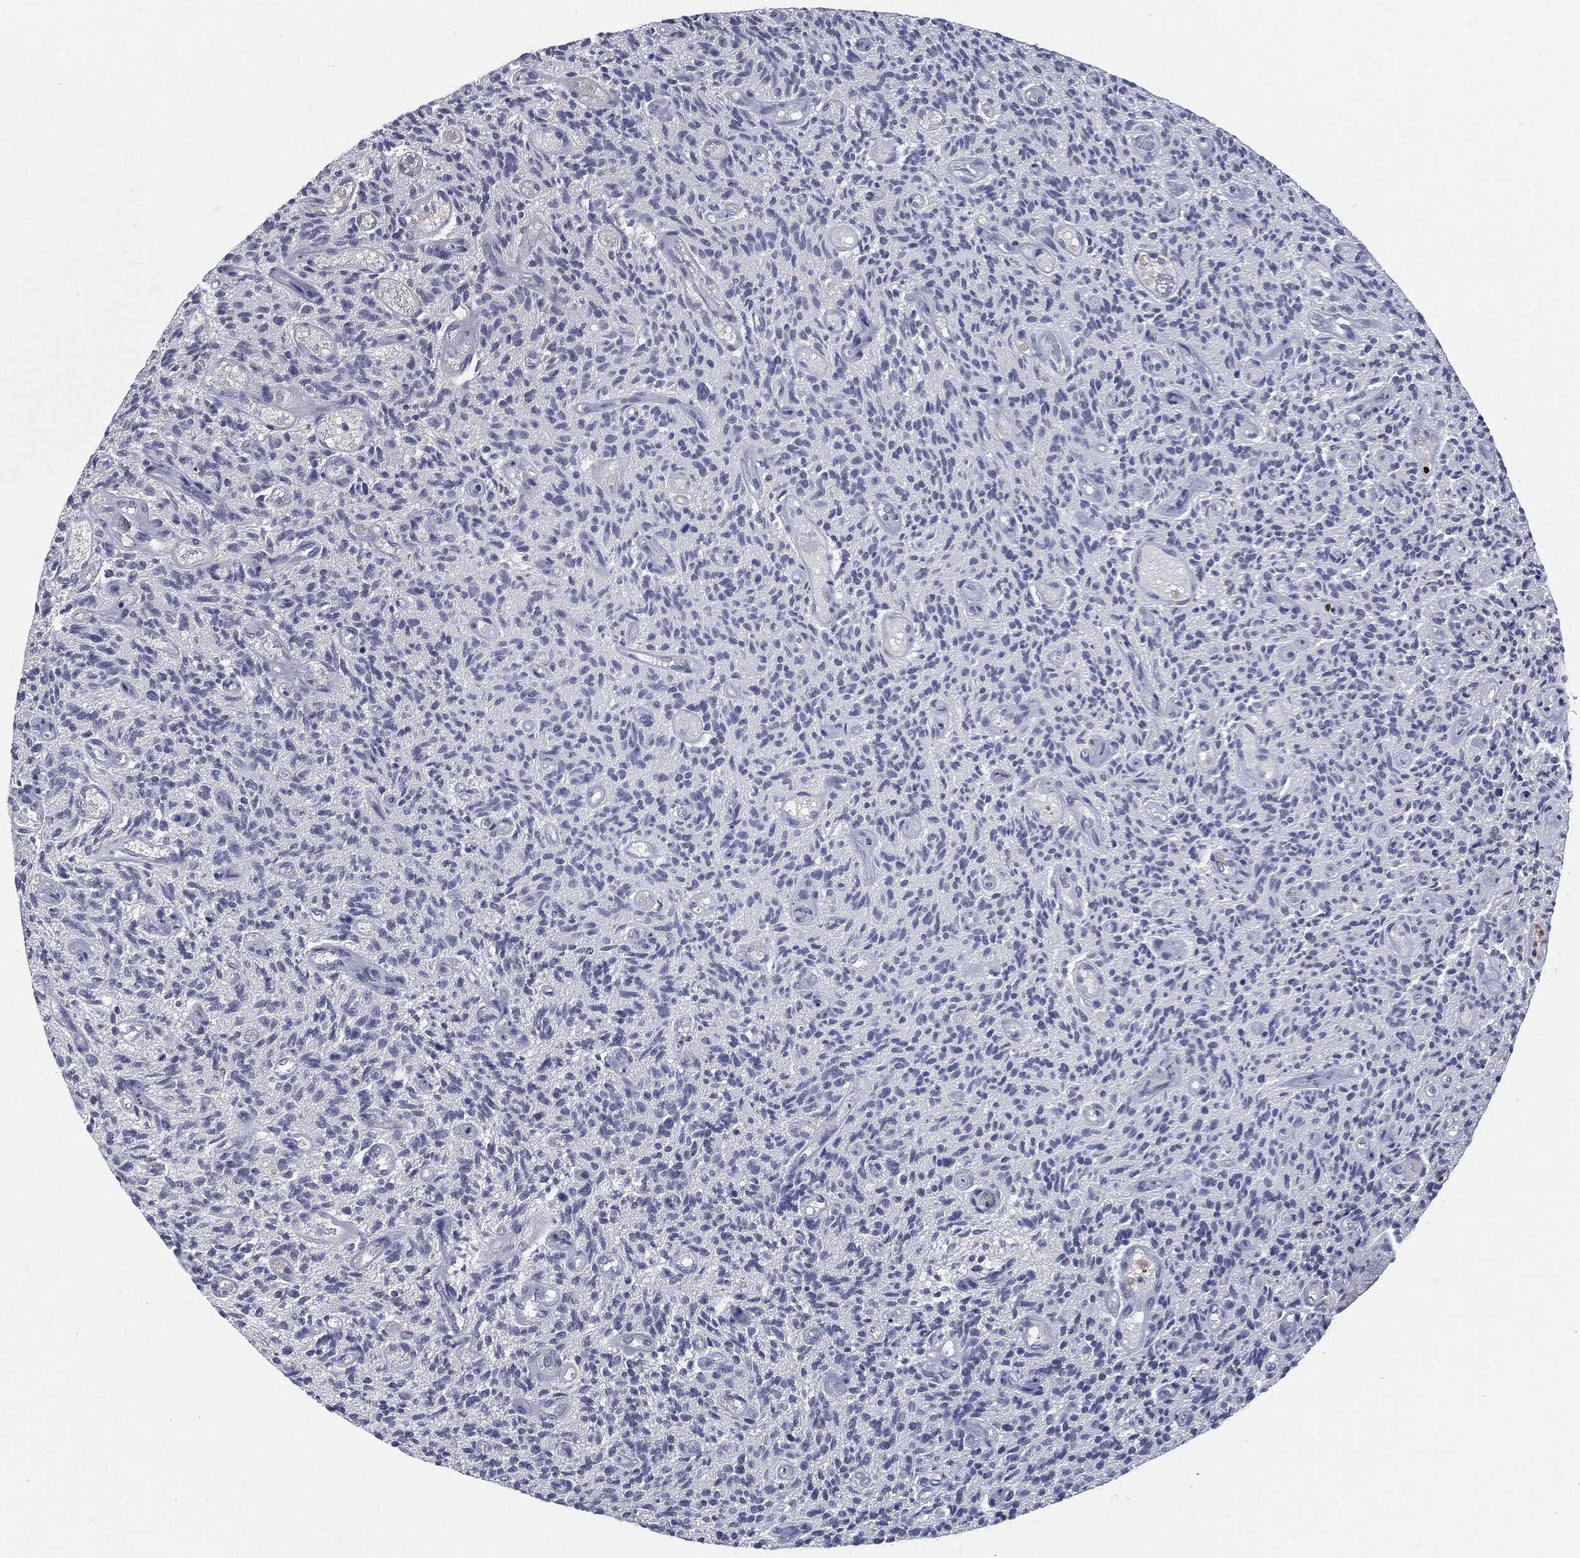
{"staining": {"intensity": "strong", "quantity": "<25%", "location": "nuclear"}, "tissue": "glioma", "cell_type": "Tumor cells", "image_type": "cancer", "snomed": [{"axis": "morphology", "description": "Glioma, malignant, High grade"}, {"axis": "topography", "description": "Brain"}], "caption": "A photomicrograph showing strong nuclear expression in approximately <25% of tumor cells in glioma, as visualized by brown immunohistochemical staining.", "gene": "ANXA1", "patient": {"sex": "male", "age": 64}}